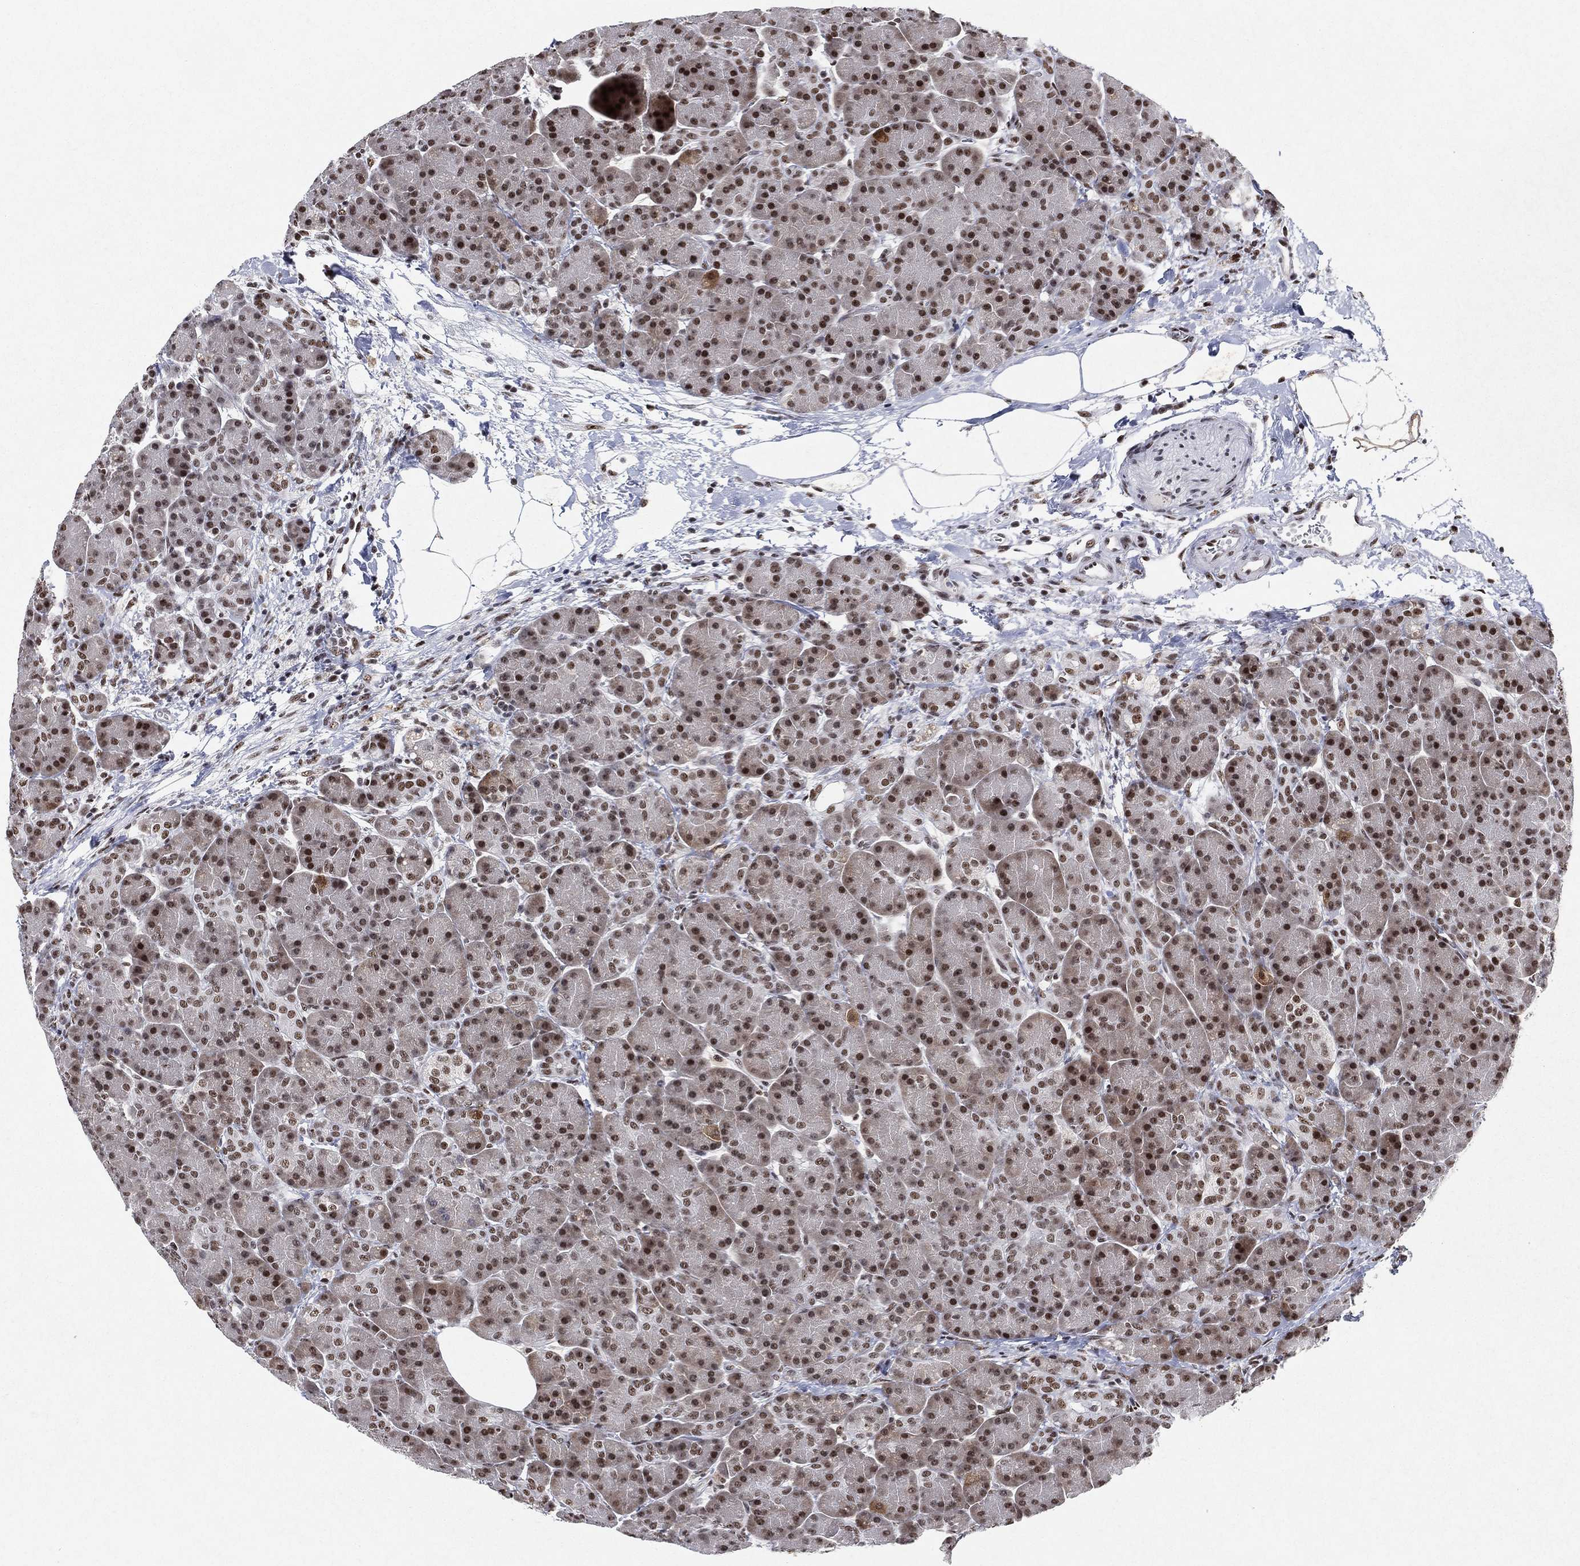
{"staining": {"intensity": "strong", "quantity": ">75%", "location": "nuclear"}, "tissue": "pancreas", "cell_type": "Exocrine glandular cells", "image_type": "normal", "snomed": [{"axis": "morphology", "description": "Normal tissue, NOS"}, {"axis": "topography", "description": "Pancreas"}], "caption": "Immunohistochemical staining of normal human pancreas displays >75% levels of strong nuclear protein expression in about >75% of exocrine glandular cells.", "gene": "DDX27", "patient": {"sex": "female", "age": 63}}